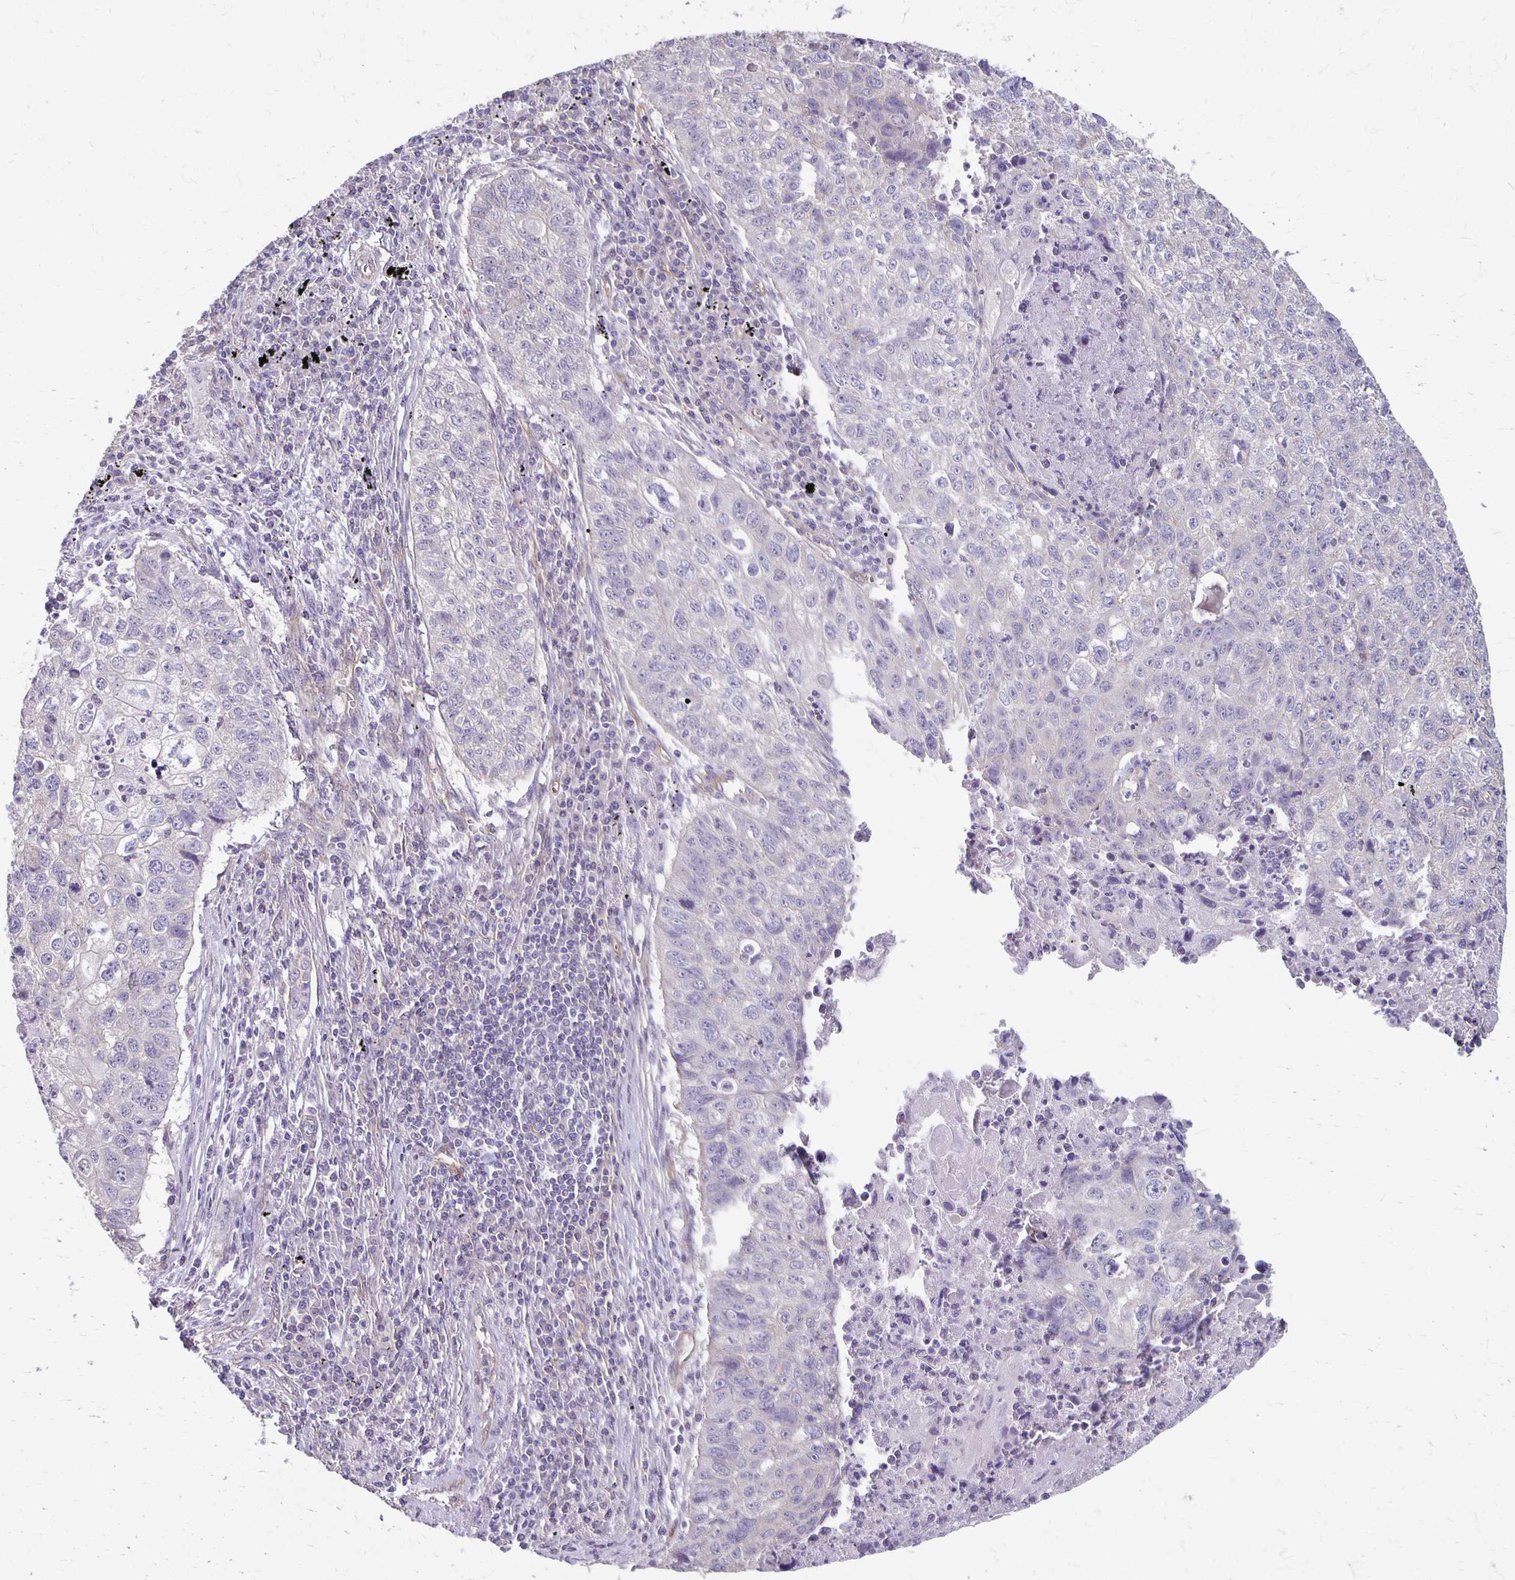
{"staining": {"intensity": "negative", "quantity": "none", "location": "none"}, "tissue": "lung cancer", "cell_type": "Tumor cells", "image_type": "cancer", "snomed": [{"axis": "morphology", "description": "Normal morphology"}, {"axis": "morphology", "description": "Aneuploidy"}, {"axis": "morphology", "description": "Squamous cell carcinoma, NOS"}, {"axis": "topography", "description": "Lymph node"}, {"axis": "topography", "description": "Lung"}], "caption": "Immunohistochemical staining of lung cancer (aneuploidy) exhibits no significant positivity in tumor cells.", "gene": "PPP1R3E", "patient": {"sex": "female", "age": 76}}